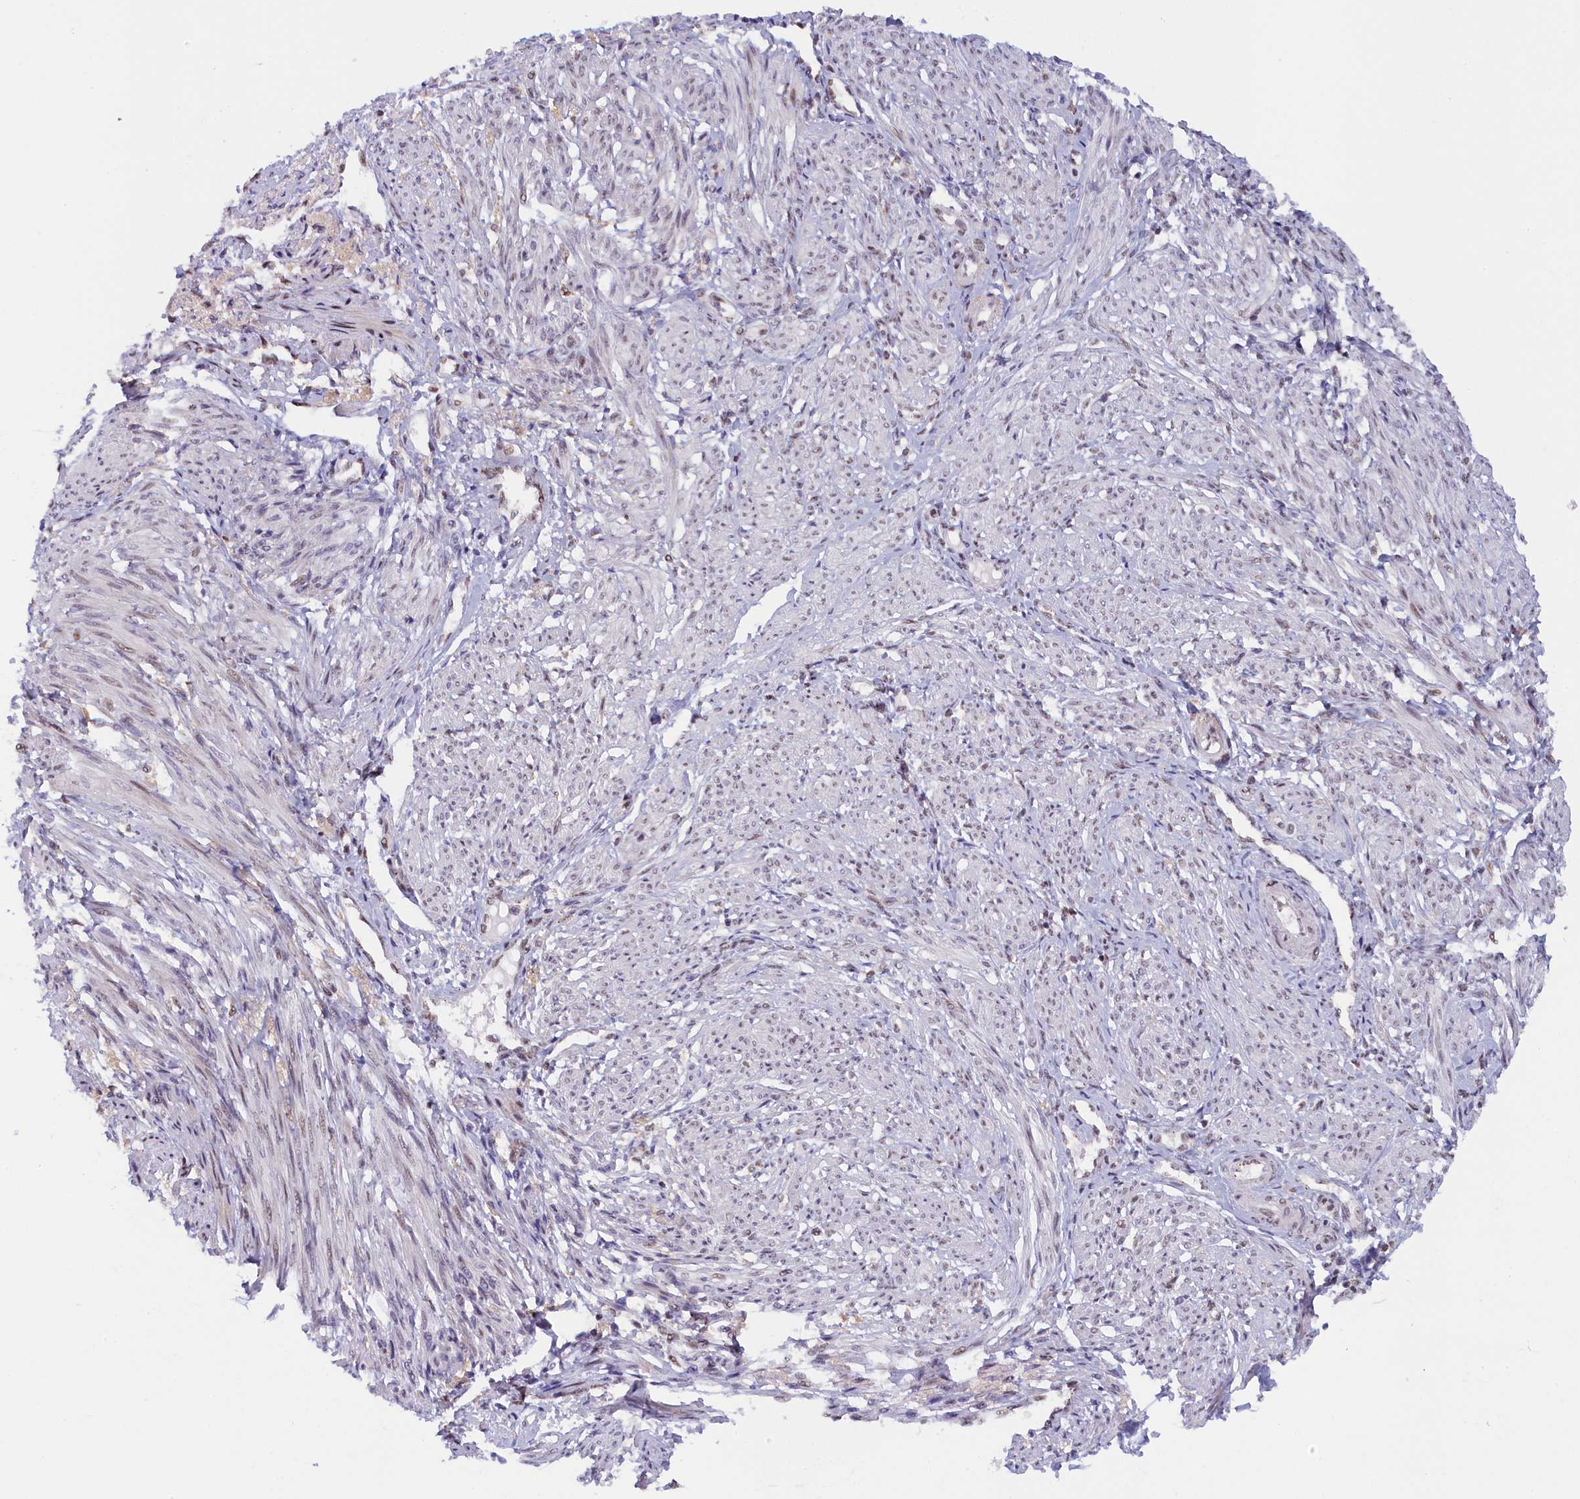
{"staining": {"intensity": "weak", "quantity": "<25%", "location": "nuclear"}, "tissue": "smooth muscle", "cell_type": "Smooth muscle cells", "image_type": "normal", "snomed": [{"axis": "morphology", "description": "Normal tissue, NOS"}, {"axis": "topography", "description": "Smooth muscle"}], "caption": "DAB (3,3'-diaminobenzidine) immunohistochemical staining of normal smooth muscle demonstrates no significant staining in smooth muscle cells.", "gene": "SEC31B", "patient": {"sex": "female", "age": 39}}